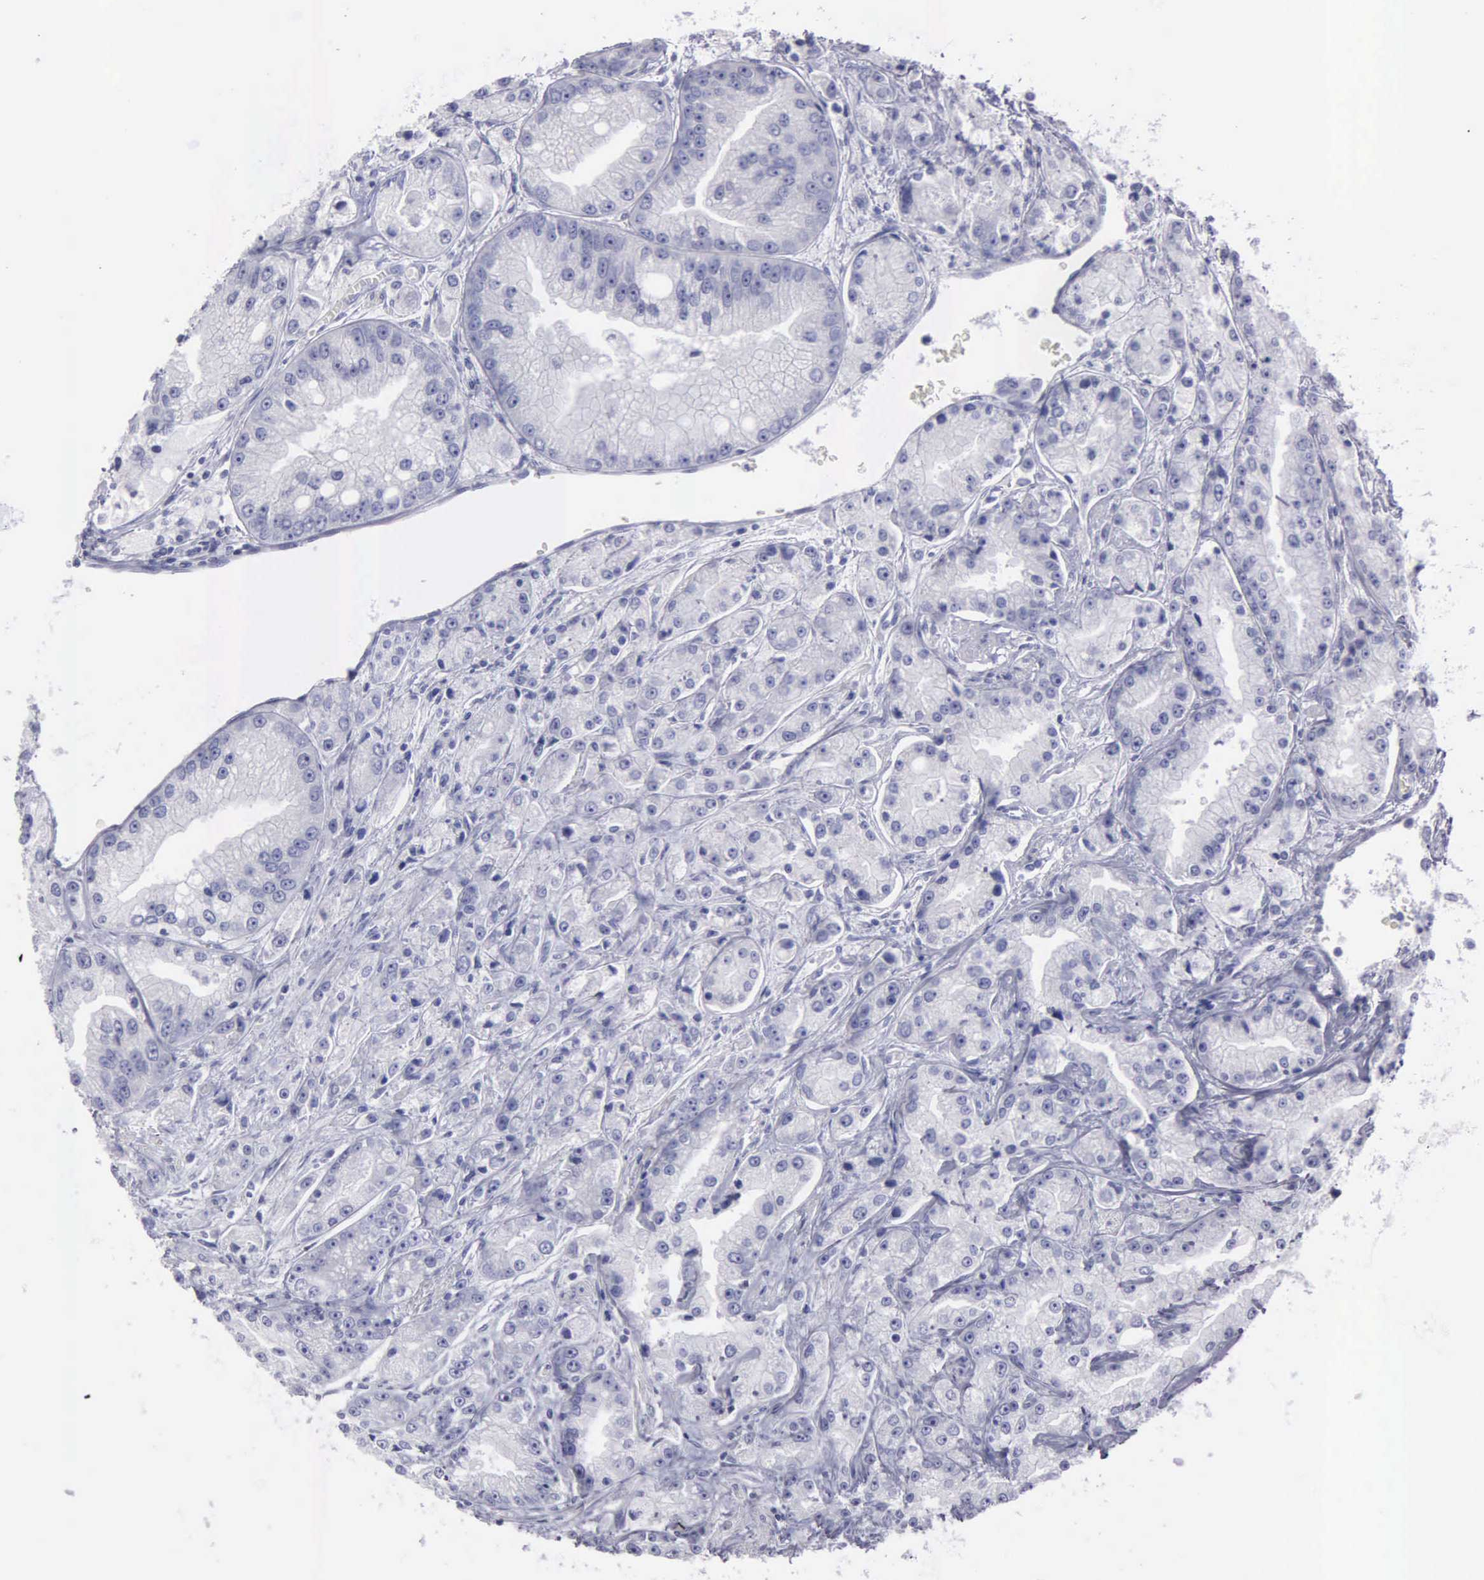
{"staining": {"intensity": "negative", "quantity": "none", "location": "none"}, "tissue": "prostate cancer", "cell_type": "Tumor cells", "image_type": "cancer", "snomed": [{"axis": "morphology", "description": "Adenocarcinoma, Medium grade"}, {"axis": "topography", "description": "Prostate"}], "caption": "Human prostate cancer stained for a protein using immunohistochemistry (IHC) demonstrates no staining in tumor cells.", "gene": "FBLN5", "patient": {"sex": "male", "age": 72}}